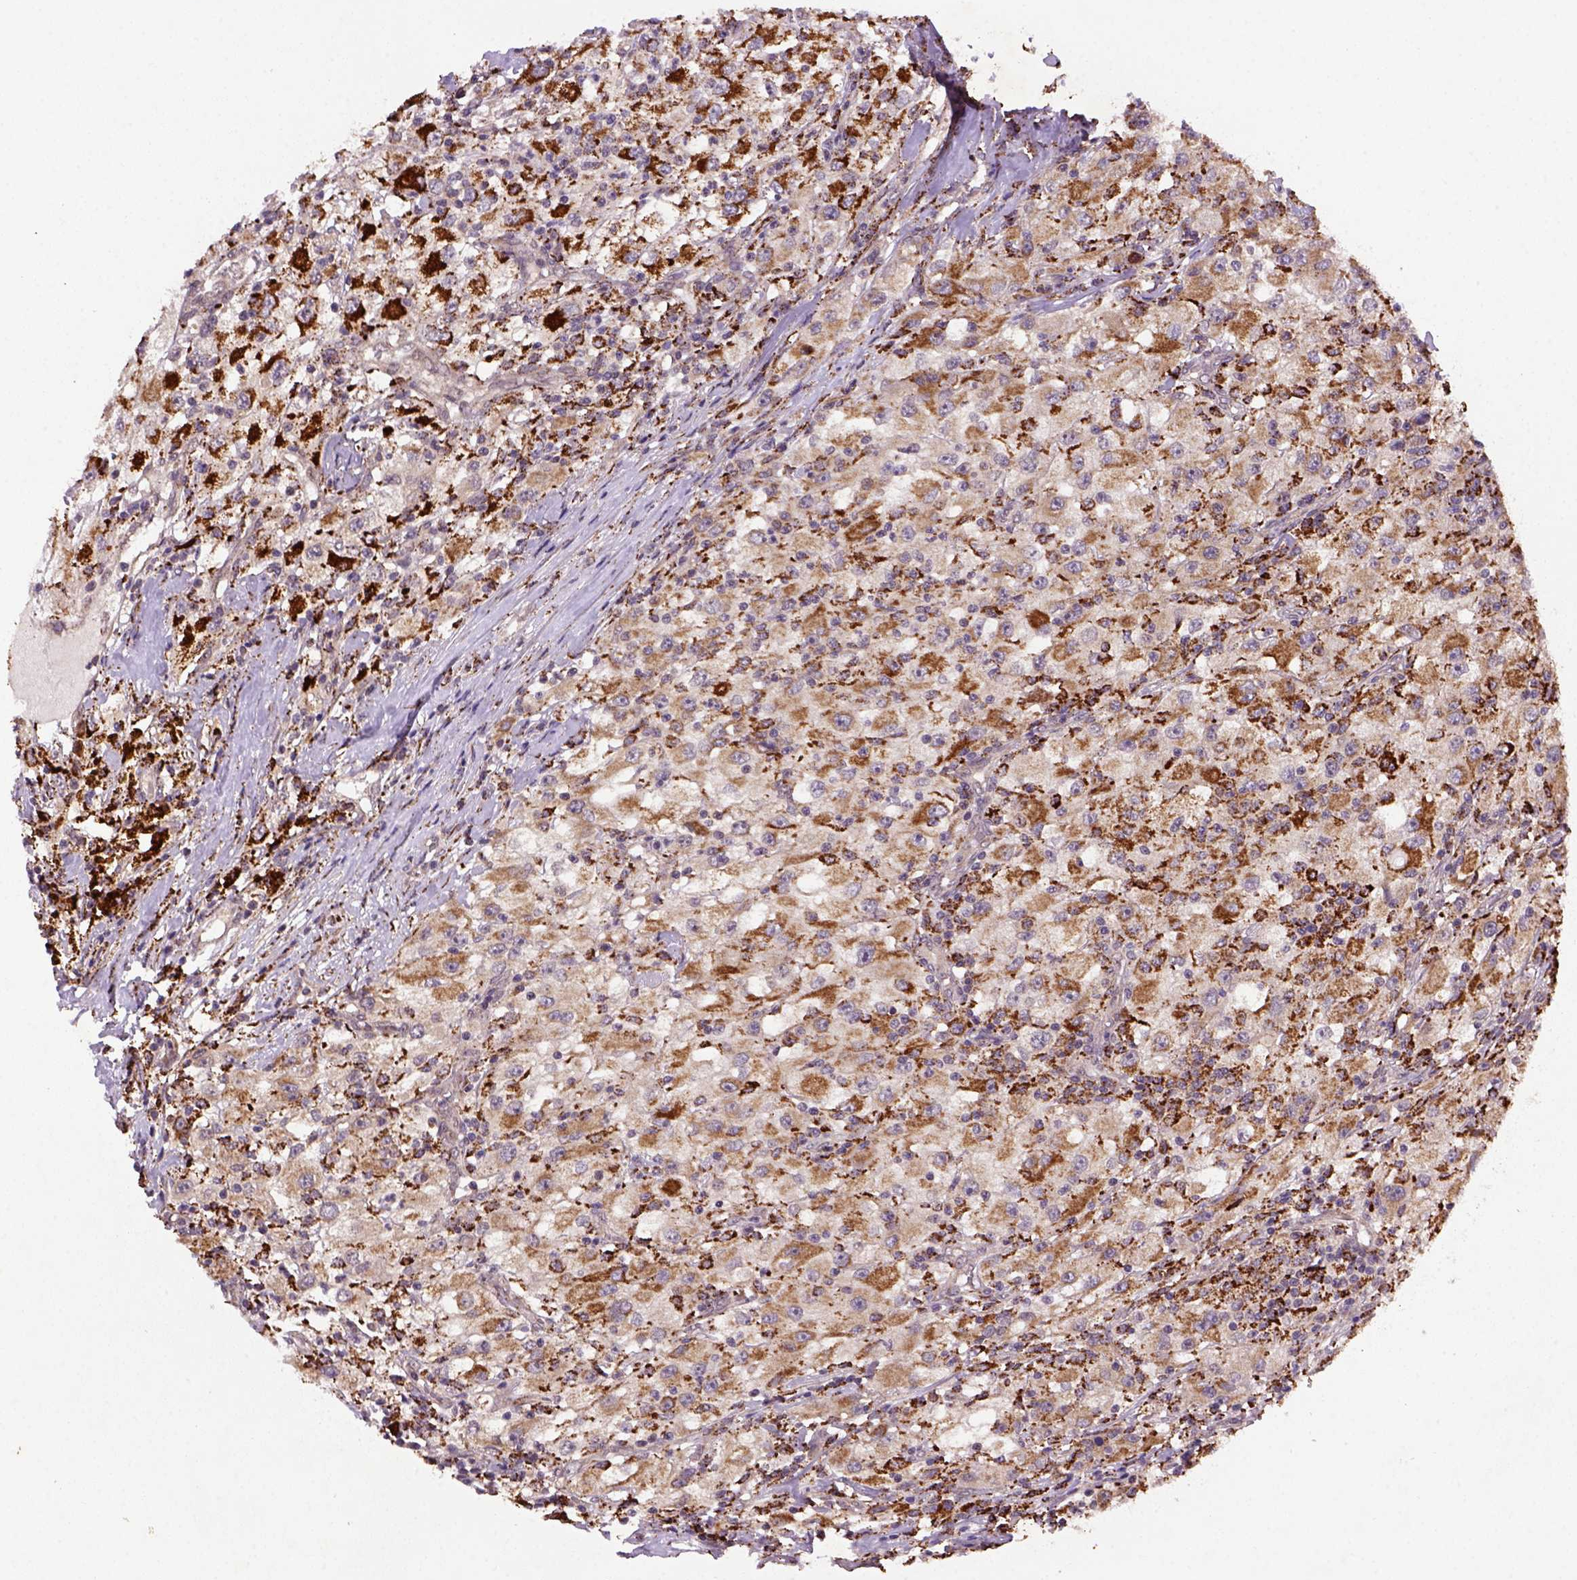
{"staining": {"intensity": "moderate", "quantity": ">75%", "location": "cytoplasmic/membranous"}, "tissue": "renal cancer", "cell_type": "Tumor cells", "image_type": "cancer", "snomed": [{"axis": "morphology", "description": "Adenocarcinoma, NOS"}, {"axis": "topography", "description": "Kidney"}], "caption": "High-magnification brightfield microscopy of renal cancer stained with DAB (brown) and counterstained with hematoxylin (blue). tumor cells exhibit moderate cytoplasmic/membranous positivity is identified in about>75% of cells.", "gene": "FZD7", "patient": {"sex": "female", "age": 67}}